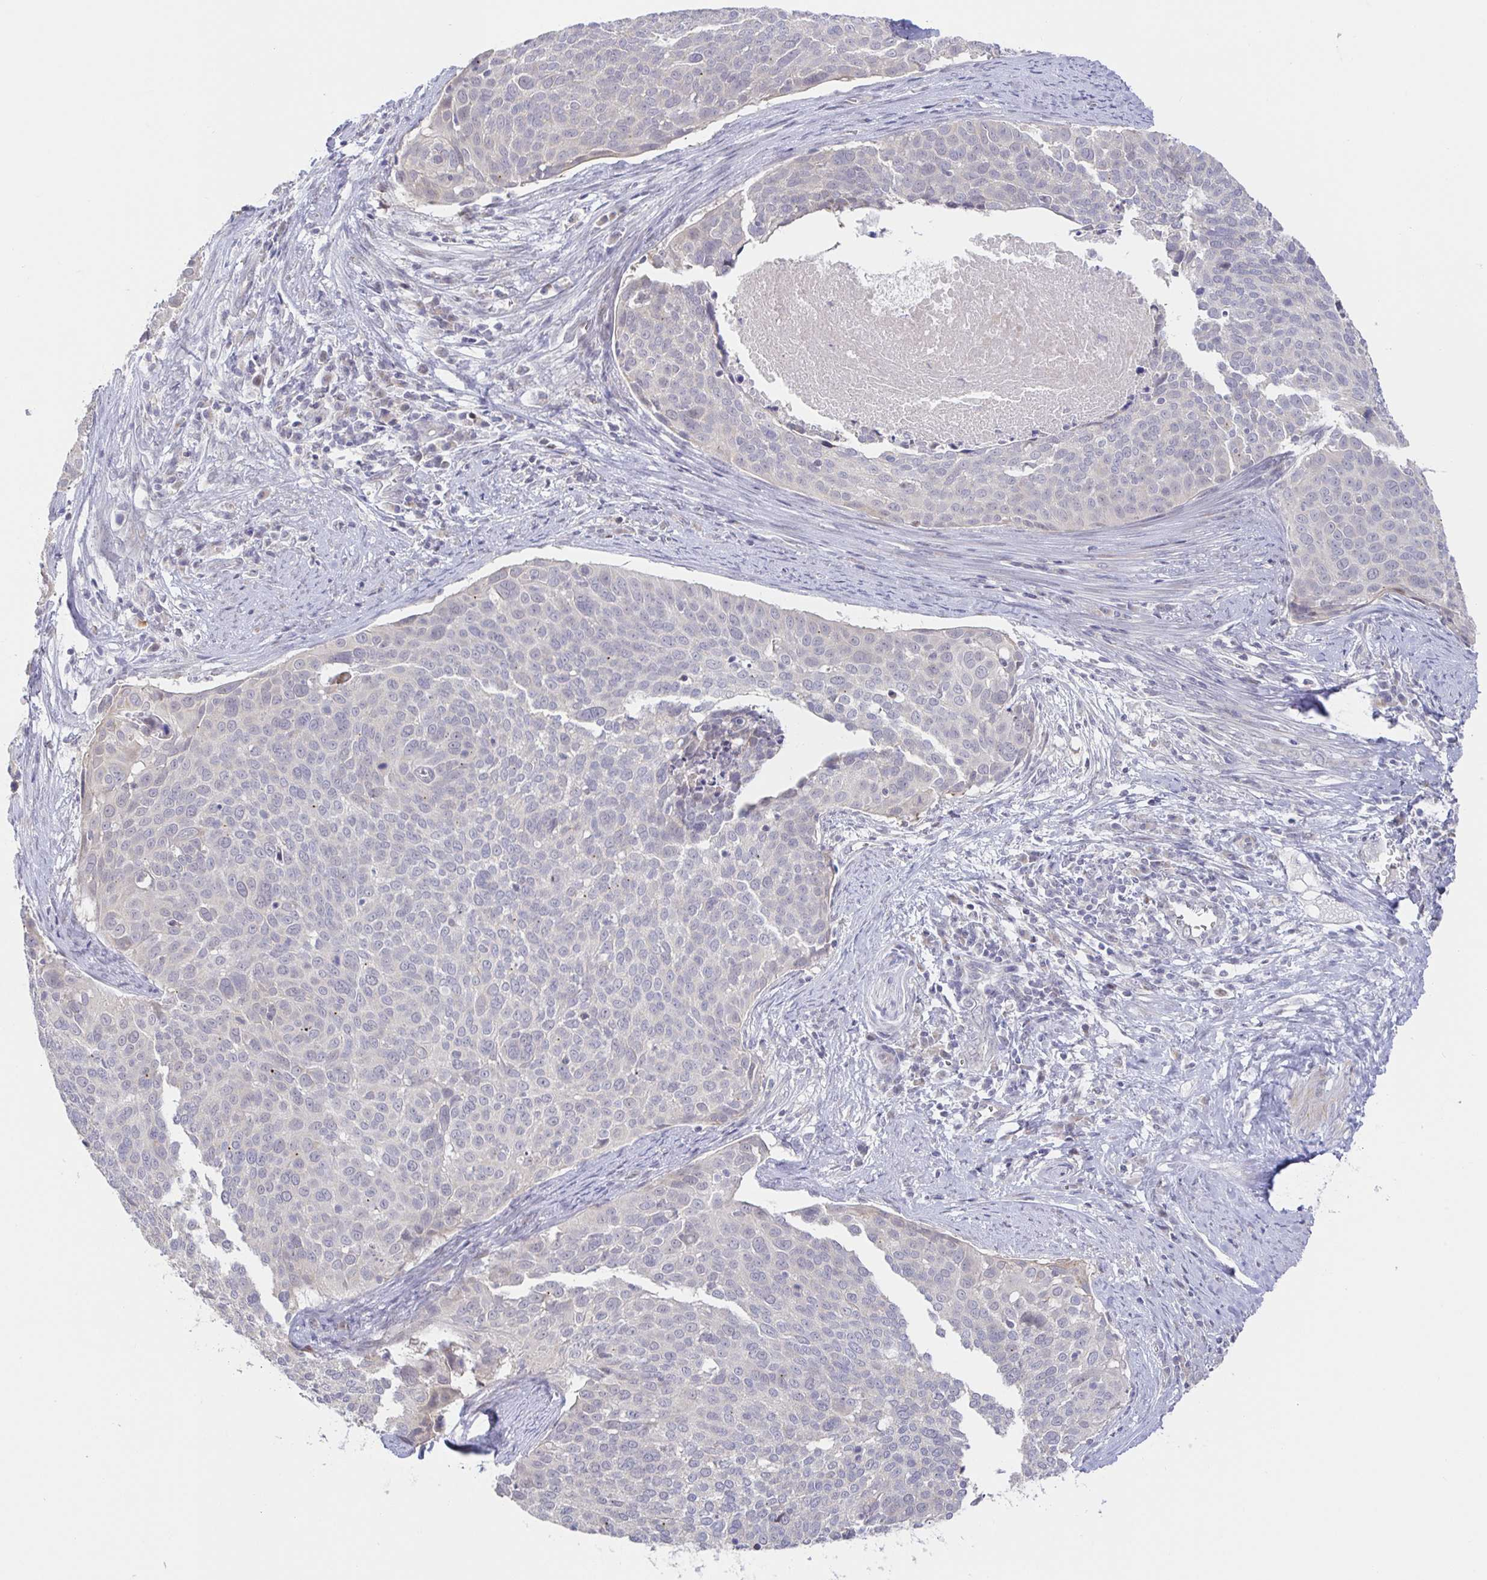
{"staining": {"intensity": "negative", "quantity": "none", "location": "none"}, "tissue": "cervical cancer", "cell_type": "Tumor cells", "image_type": "cancer", "snomed": [{"axis": "morphology", "description": "Squamous cell carcinoma, NOS"}, {"axis": "topography", "description": "Cervix"}], "caption": "Cervical squamous cell carcinoma stained for a protein using IHC shows no expression tumor cells.", "gene": "CIT", "patient": {"sex": "female", "age": 39}}